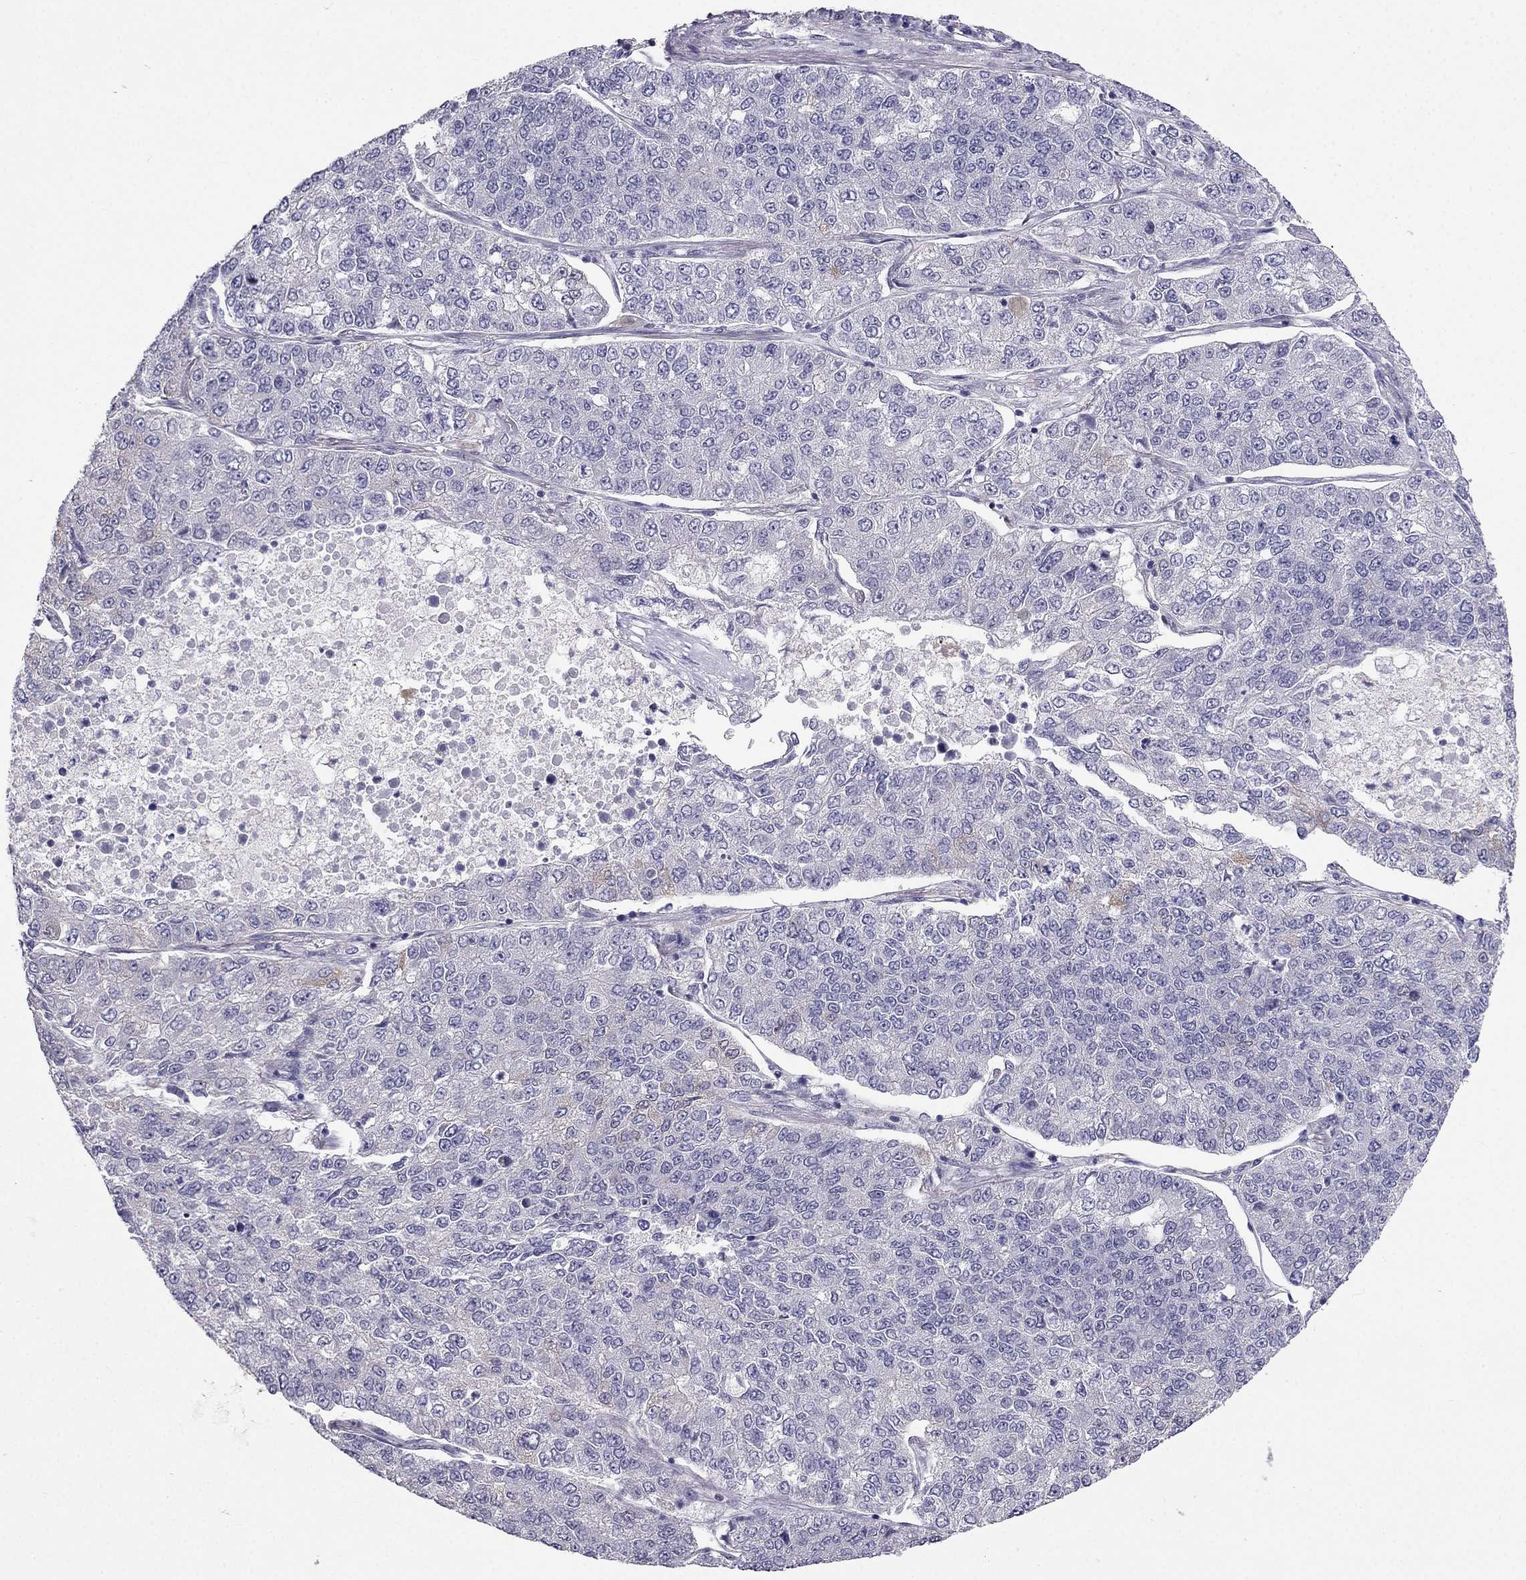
{"staining": {"intensity": "negative", "quantity": "none", "location": "none"}, "tissue": "lung cancer", "cell_type": "Tumor cells", "image_type": "cancer", "snomed": [{"axis": "morphology", "description": "Adenocarcinoma, NOS"}, {"axis": "topography", "description": "Lung"}], "caption": "DAB immunohistochemical staining of human lung cancer (adenocarcinoma) reveals no significant positivity in tumor cells. The staining is performed using DAB brown chromogen with nuclei counter-stained in using hematoxylin.", "gene": "HSFX1", "patient": {"sex": "male", "age": 49}}